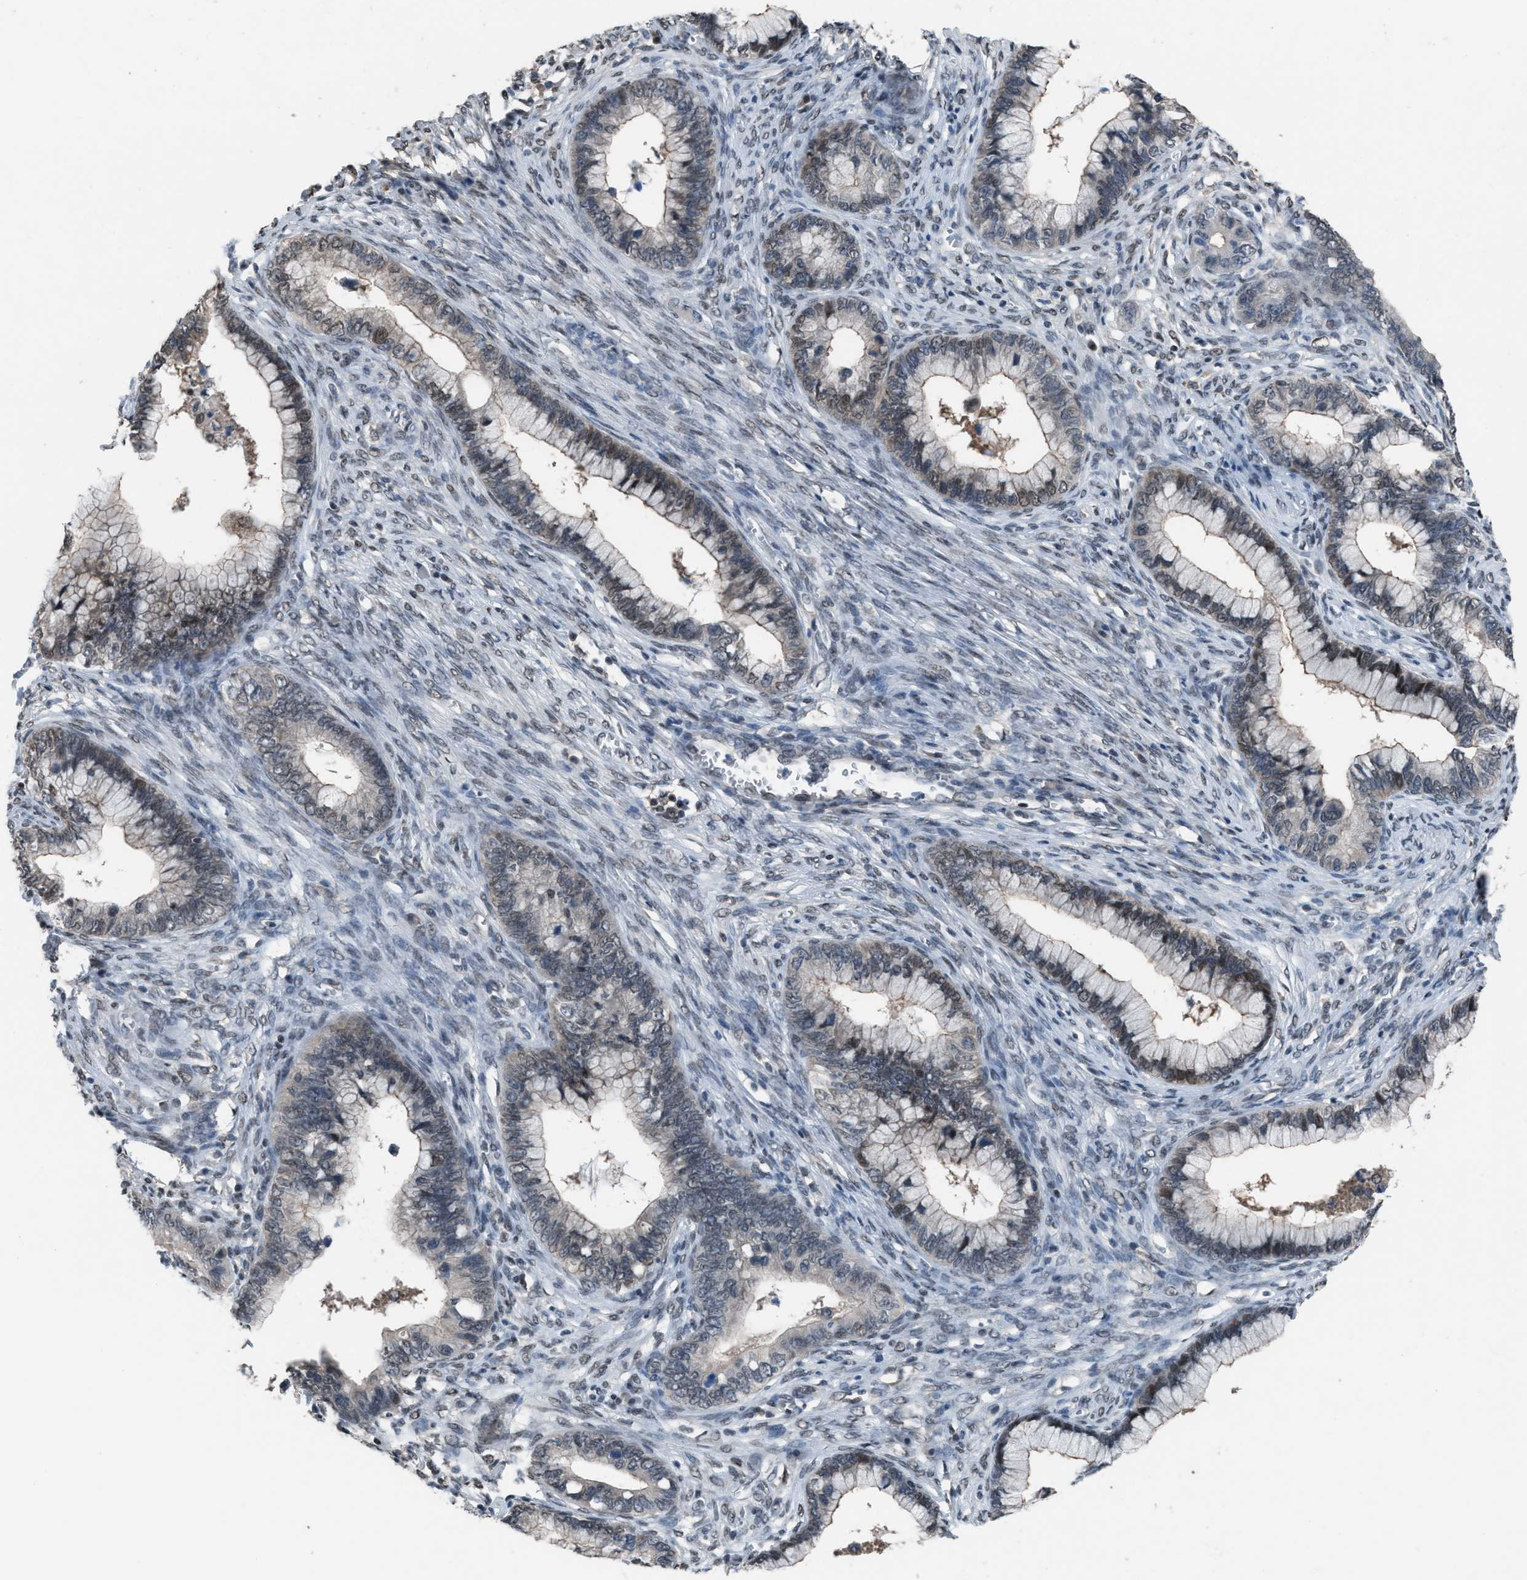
{"staining": {"intensity": "weak", "quantity": "<25%", "location": "nuclear"}, "tissue": "cervical cancer", "cell_type": "Tumor cells", "image_type": "cancer", "snomed": [{"axis": "morphology", "description": "Adenocarcinoma, NOS"}, {"axis": "topography", "description": "Cervix"}], "caption": "A histopathology image of human cervical cancer is negative for staining in tumor cells.", "gene": "ZNF276", "patient": {"sex": "female", "age": 44}}